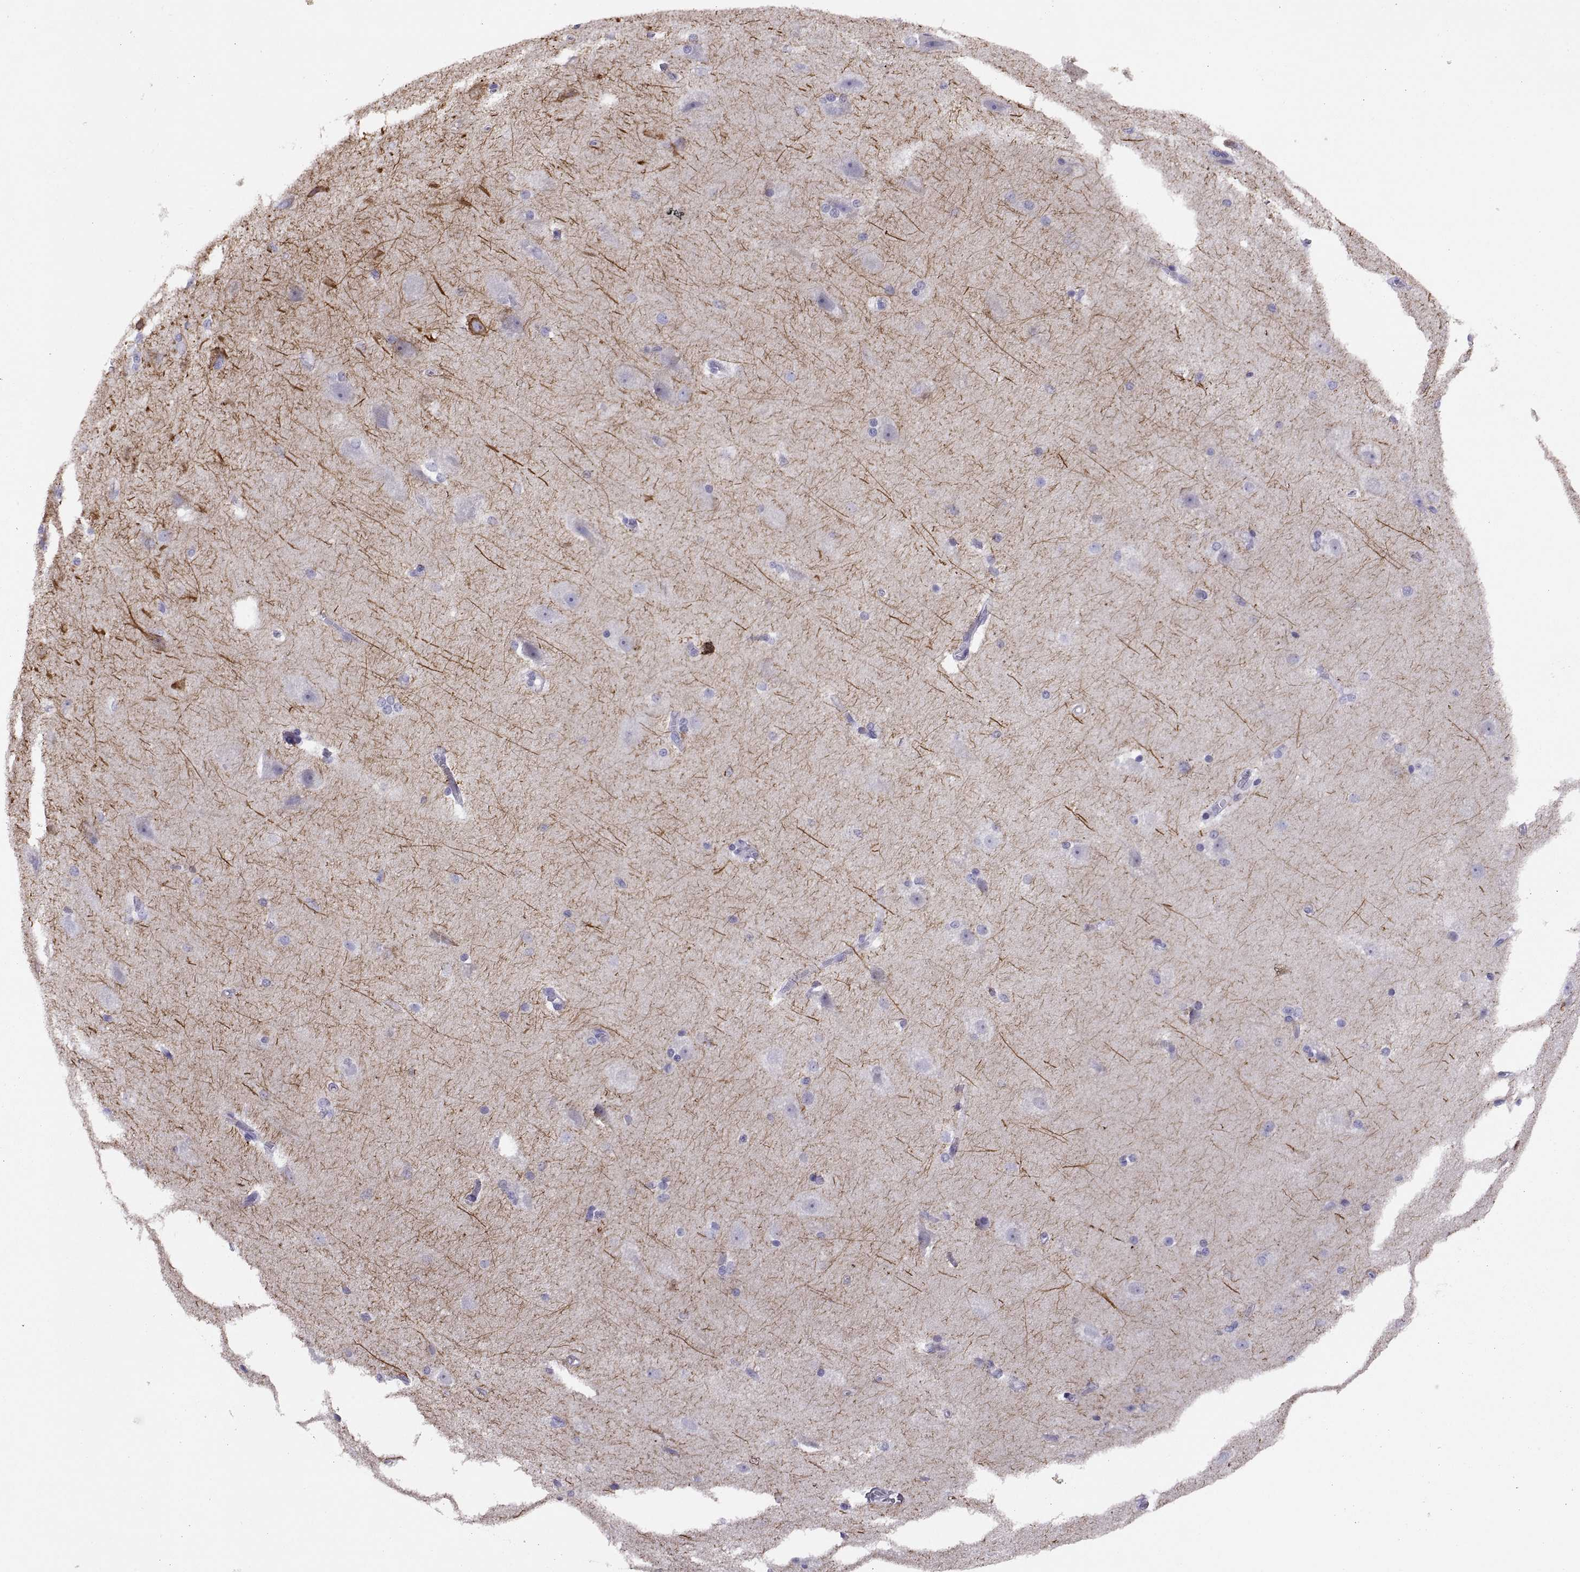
{"staining": {"intensity": "negative", "quantity": "none", "location": "none"}, "tissue": "hippocampus", "cell_type": "Glial cells", "image_type": "normal", "snomed": [{"axis": "morphology", "description": "Normal tissue, NOS"}, {"axis": "topography", "description": "Cerebral cortex"}, {"axis": "topography", "description": "Hippocampus"}], "caption": "High magnification brightfield microscopy of unremarkable hippocampus stained with DAB (brown) and counterstained with hematoxylin (blue): glial cells show no significant positivity.", "gene": "RGS20", "patient": {"sex": "female", "age": 19}}